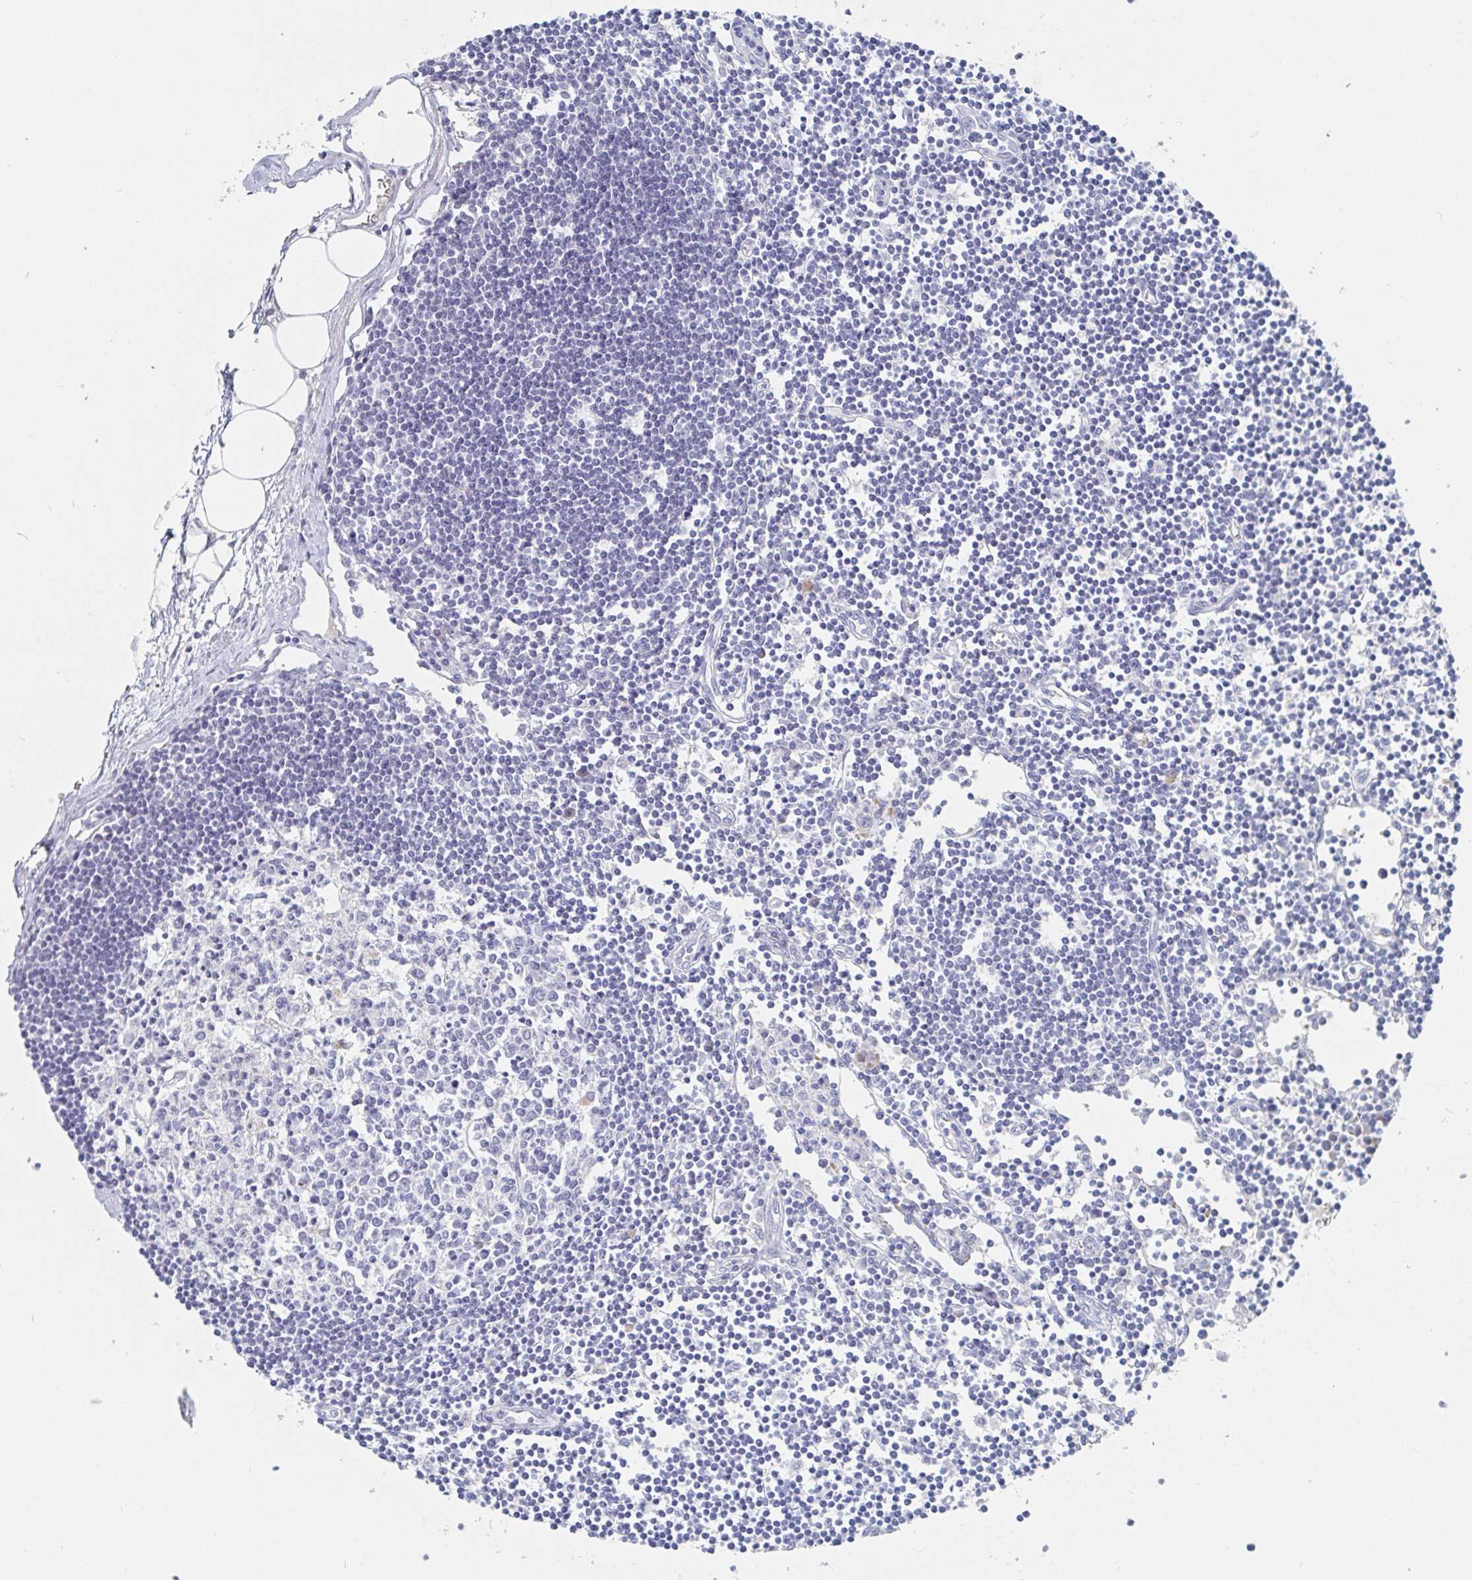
{"staining": {"intensity": "negative", "quantity": "none", "location": "none"}, "tissue": "lymph node", "cell_type": "Germinal center cells", "image_type": "normal", "snomed": [{"axis": "morphology", "description": "Normal tissue, NOS"}, {"axis": "topography", "description": "Lymph node"}], "caption": "Immunohistochemistry (IHC) image of benign lymph node: human lymph node stained with DAB exhibits no significant protein staining in germinal center cells. (IHC, brightfield microscopy, high magnification).", "gene": "ZNF100", "patient": {"sex": "female", "age": 65}}